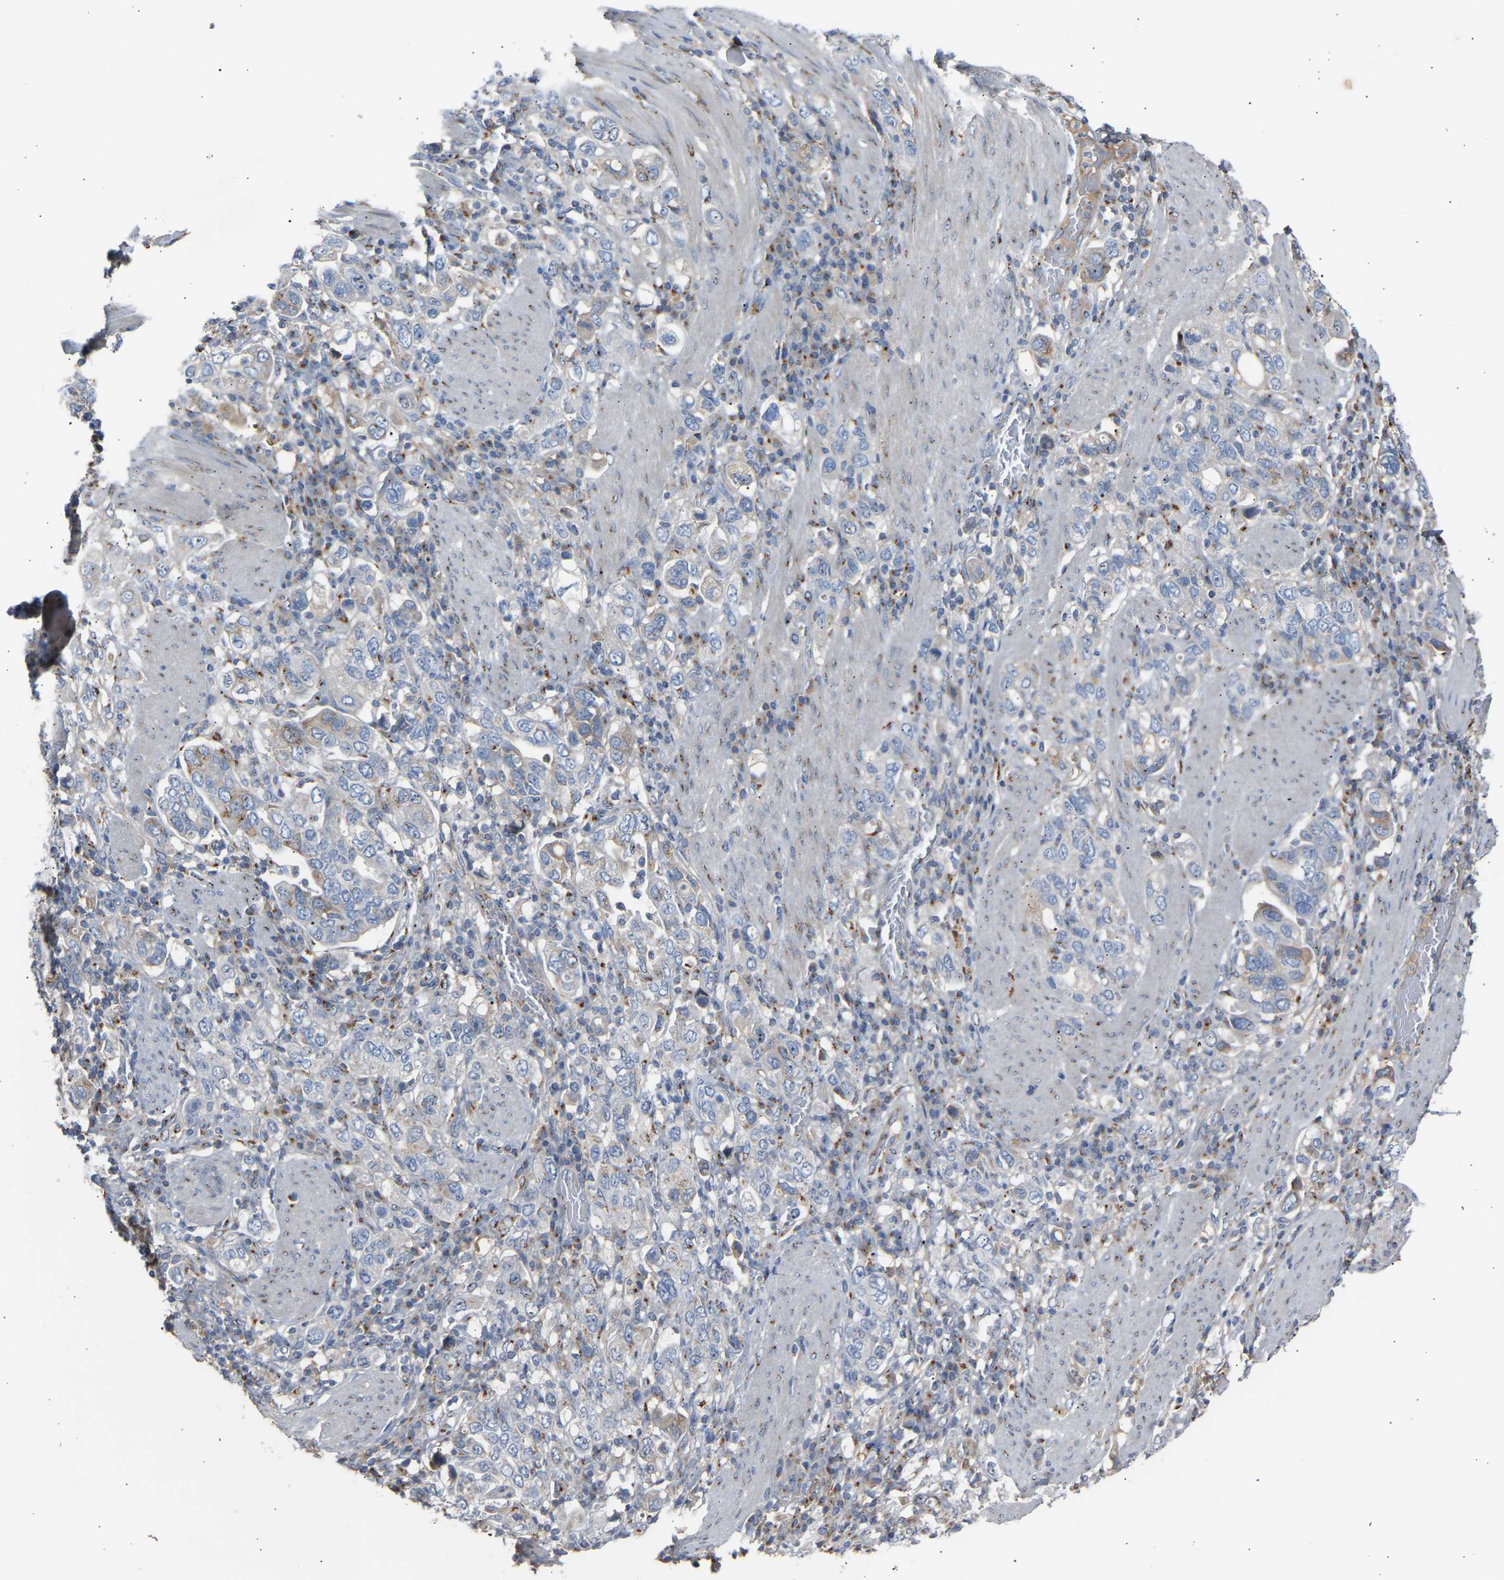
{"staining": {"intensity": "weak", "quantity": "<25%", "location": "cytoplasmic/membranous"}, "tissue": "stomach cancer", "cell_type": "Tumor cells", "image_type": "cancer", "snomed": [{"axis": "morphology", "description": "Adenocarcinoma, NOS"}, {"axis": "topography", "description": "Stomach, upper"}], "caption": "IHC image of neoplastic tissue: stomach adenocarcinoma stained with DAB (3,3'-diaminobenzidine) shows no significant protein staining in tumor cells.", "gene": "CYREN", "patient": {"sex": "male", "age": 62}}